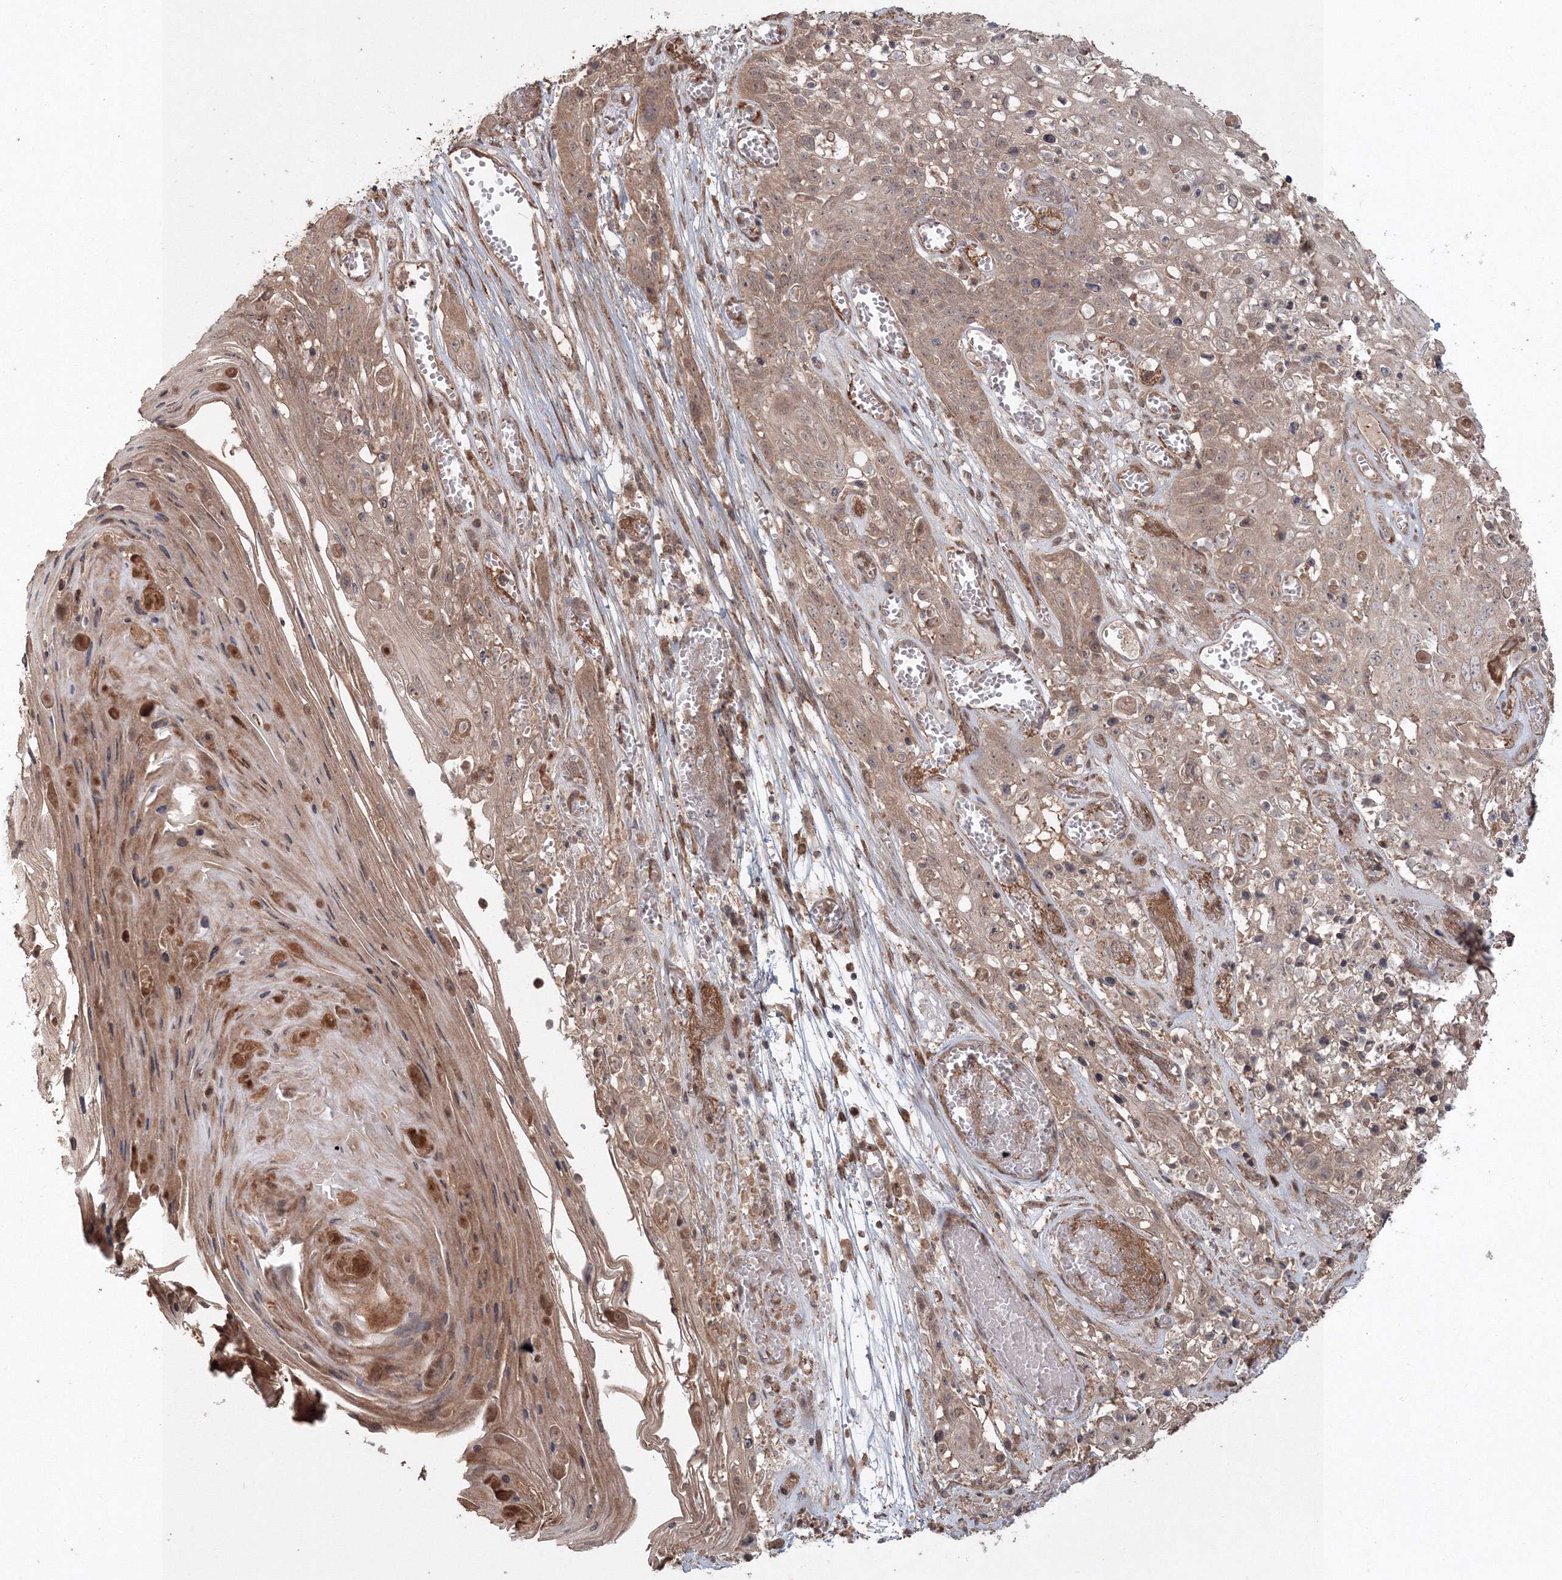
{"staining": {"intensity": "moderate", "quantity": ">75%", "location": "cytoplasmic/membranous"}, "tissue": "skin cancer", "cell_type": "Tumor cells", "image_type": "cancer", "snomed": [{"axis": "morphology", "description": "Squamous cell carcinoma, NOS"}, {"axis": "topography", "description": "Skin"}], "caption": "Squamous cell carcinoma (skin) stained with immunohistochemistry (IHC) exhibits moderate cytoplasmic/membranous expression in about >75% of tumor cells.", "gene": "ANAPC16", "patient": {"sex": "male", "age": 55}}